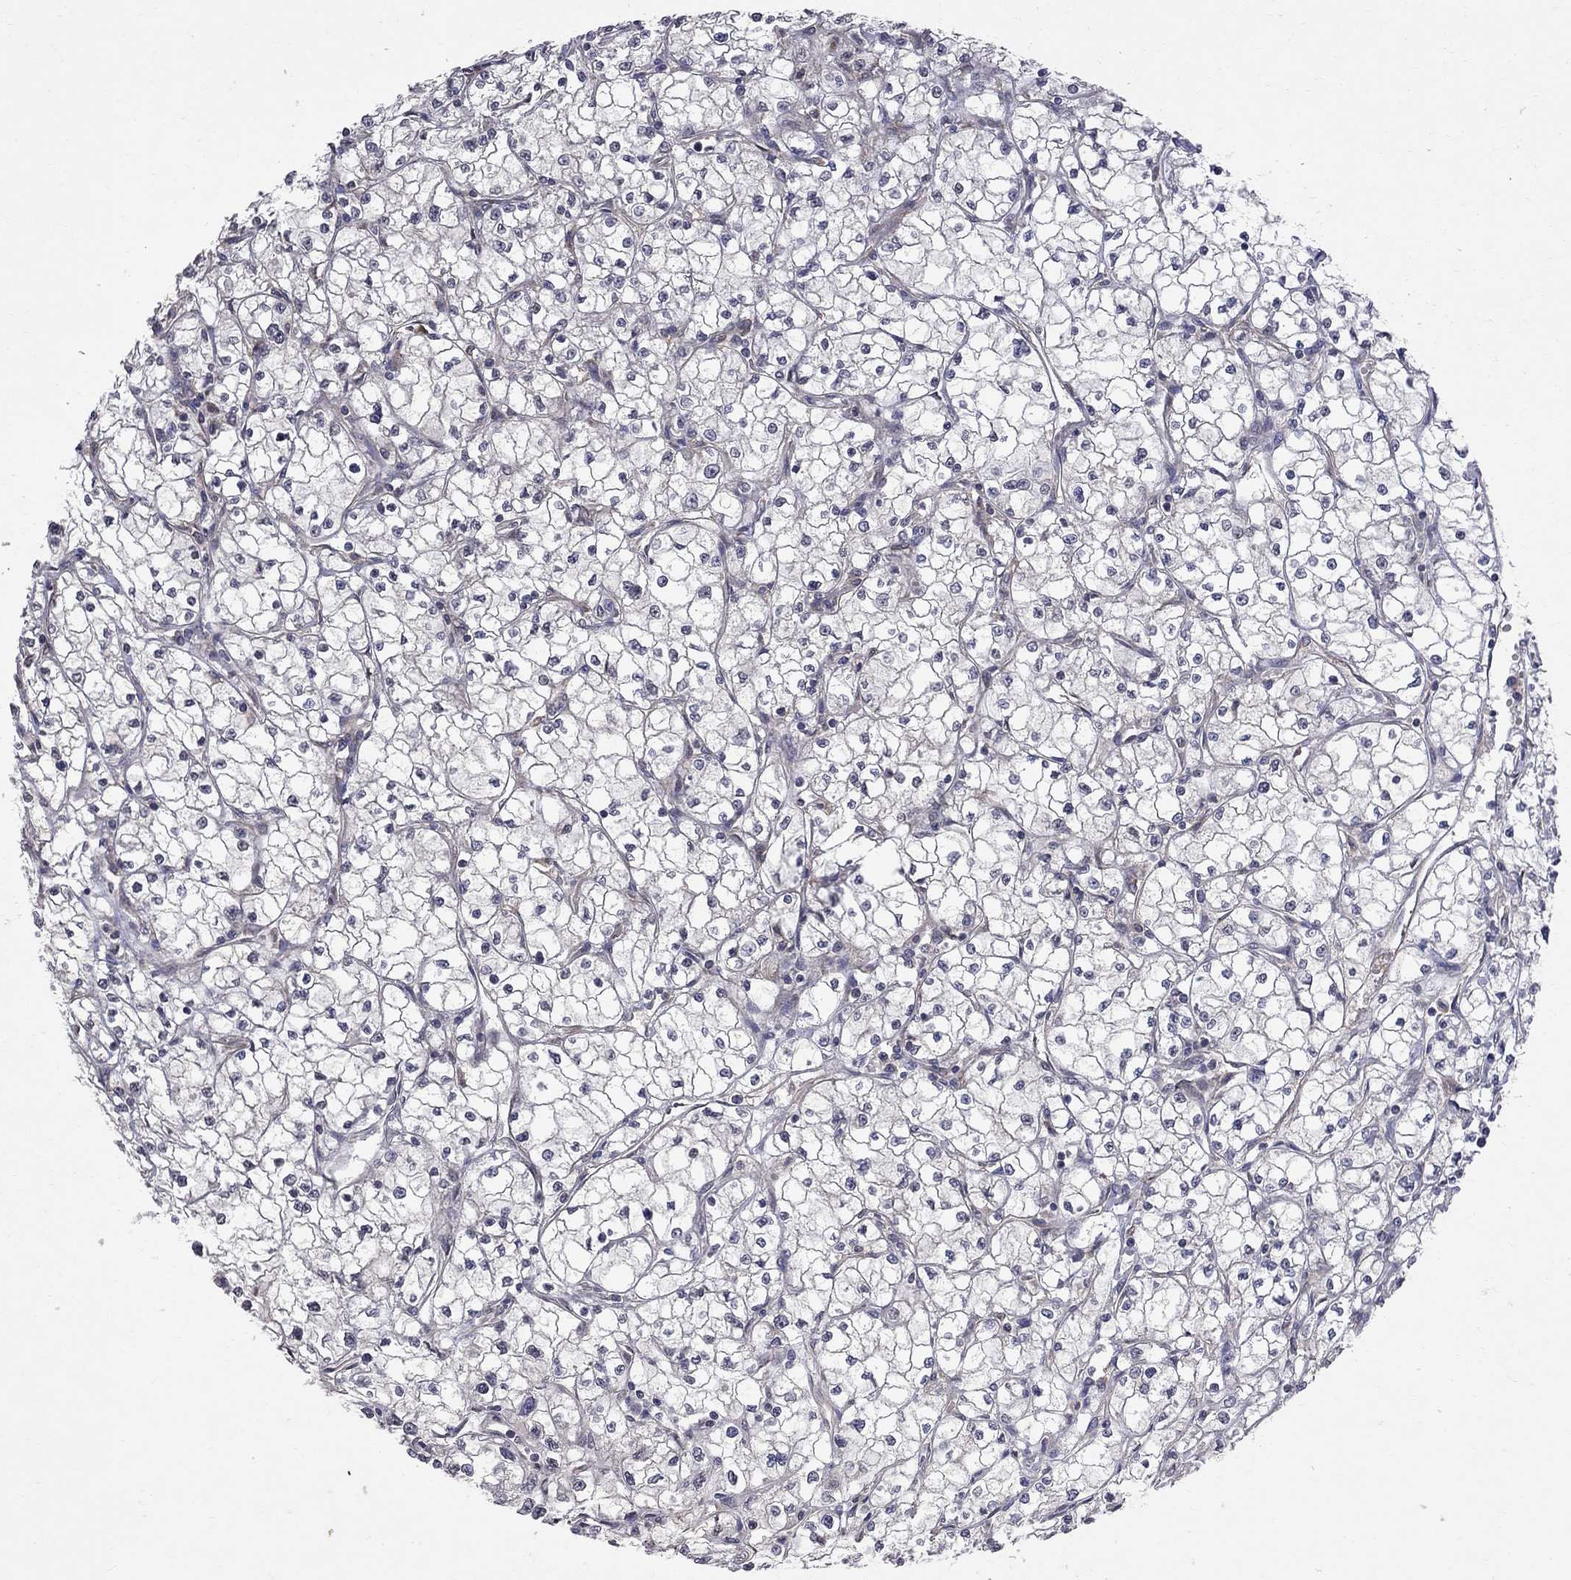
{"staining": {"intensity": "negative", "quantity": "none", "location": "none"}, "tissue": "renal cancer", "cell_type": "Tumor cells", "image_type": "cancer", "snomed": [{"axis": "morphology", "description": "Adenocarcinoma, NOS"}, {"axis": "topography", "description": "Kidney"}], "caption": "Tumor cells show no significant protein staining in adenocarcinoma (renal).", "gene": "ABI3", "patient": {"sex": "male", "age": 67}}